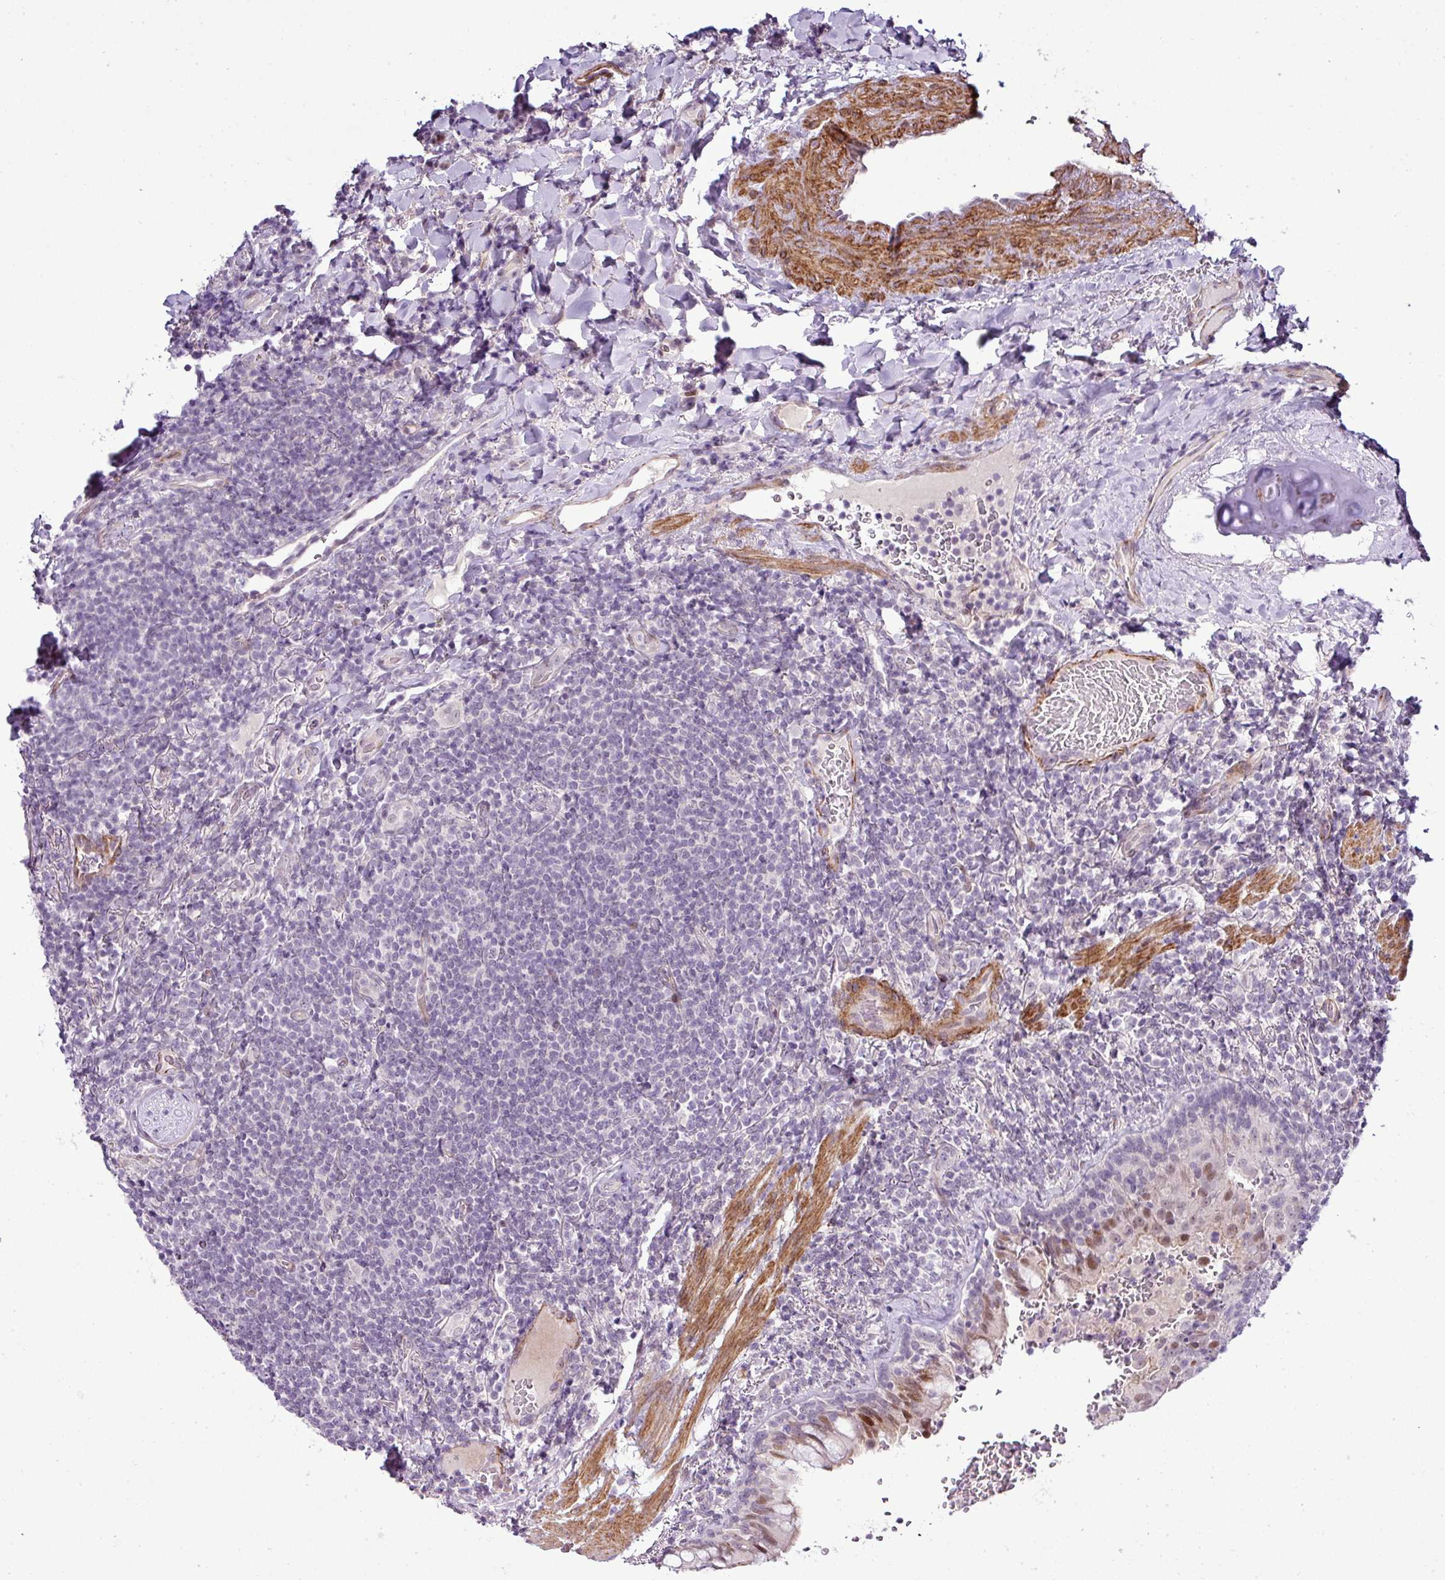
{"staining": {"intensity": "negative", "quantity": "none", "location": "none"}, "tissue": "lymphoma", "cell_type": "Tumor cells", "image_type": "cancer", "snomed": [{"axis": "morphology", "description": "Malignant lymphoma, non-Hodgkin's type, Low grade"}, {"axis": "topography", "description": "Lung"}], "caption": "DAB (3,3'-diaminobenzidine) immunohistochemical staining of human lymphoma displays no significant expression in tumor cells.", "gene": "ZNF688", "patient": {"sex": "female", "age": 71}}